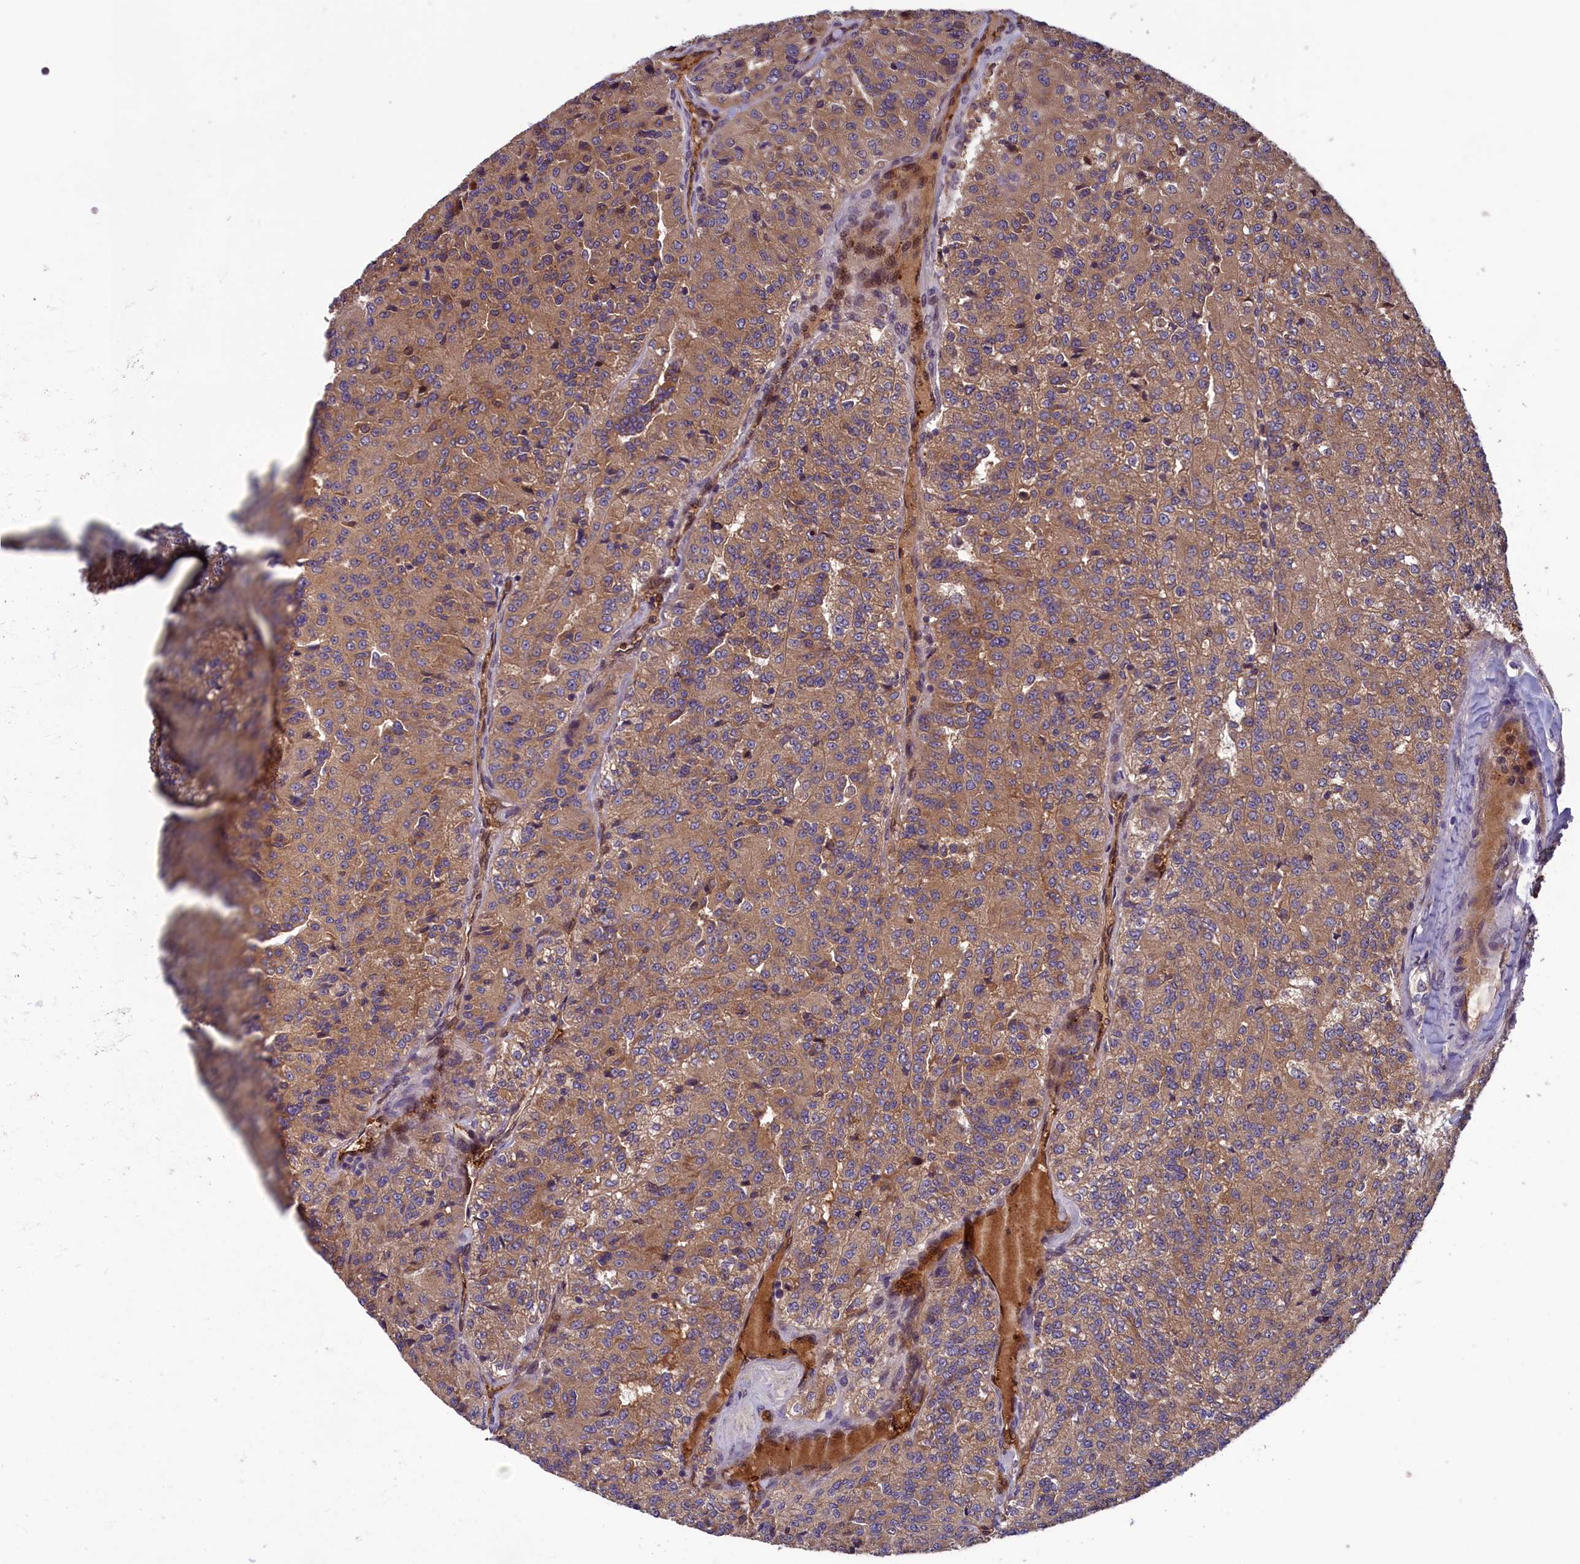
{"staining": {"intensity": "moderate", "quantity": ">75%", "location": "cytoplasmic/membranous"}, "tissue": "renal cancer", "cell_type": "Tumor cells", "image_type": "cancer", "snomed": [{"axis": "morphology", "description": "Adenocarcinoma, NOS"}, {"axis": "topography", "description": "Kidney"}], "caption": "Renal adenocarcinoma was stained to show a protein in brown. There is medium levels of moderate cytoplasmic/membranous expression in approximately >75% of tumor cells. Nuclei are stained in blue.", "gene": "CCDC15", "patient": {"sex": "female", "age": 63}}